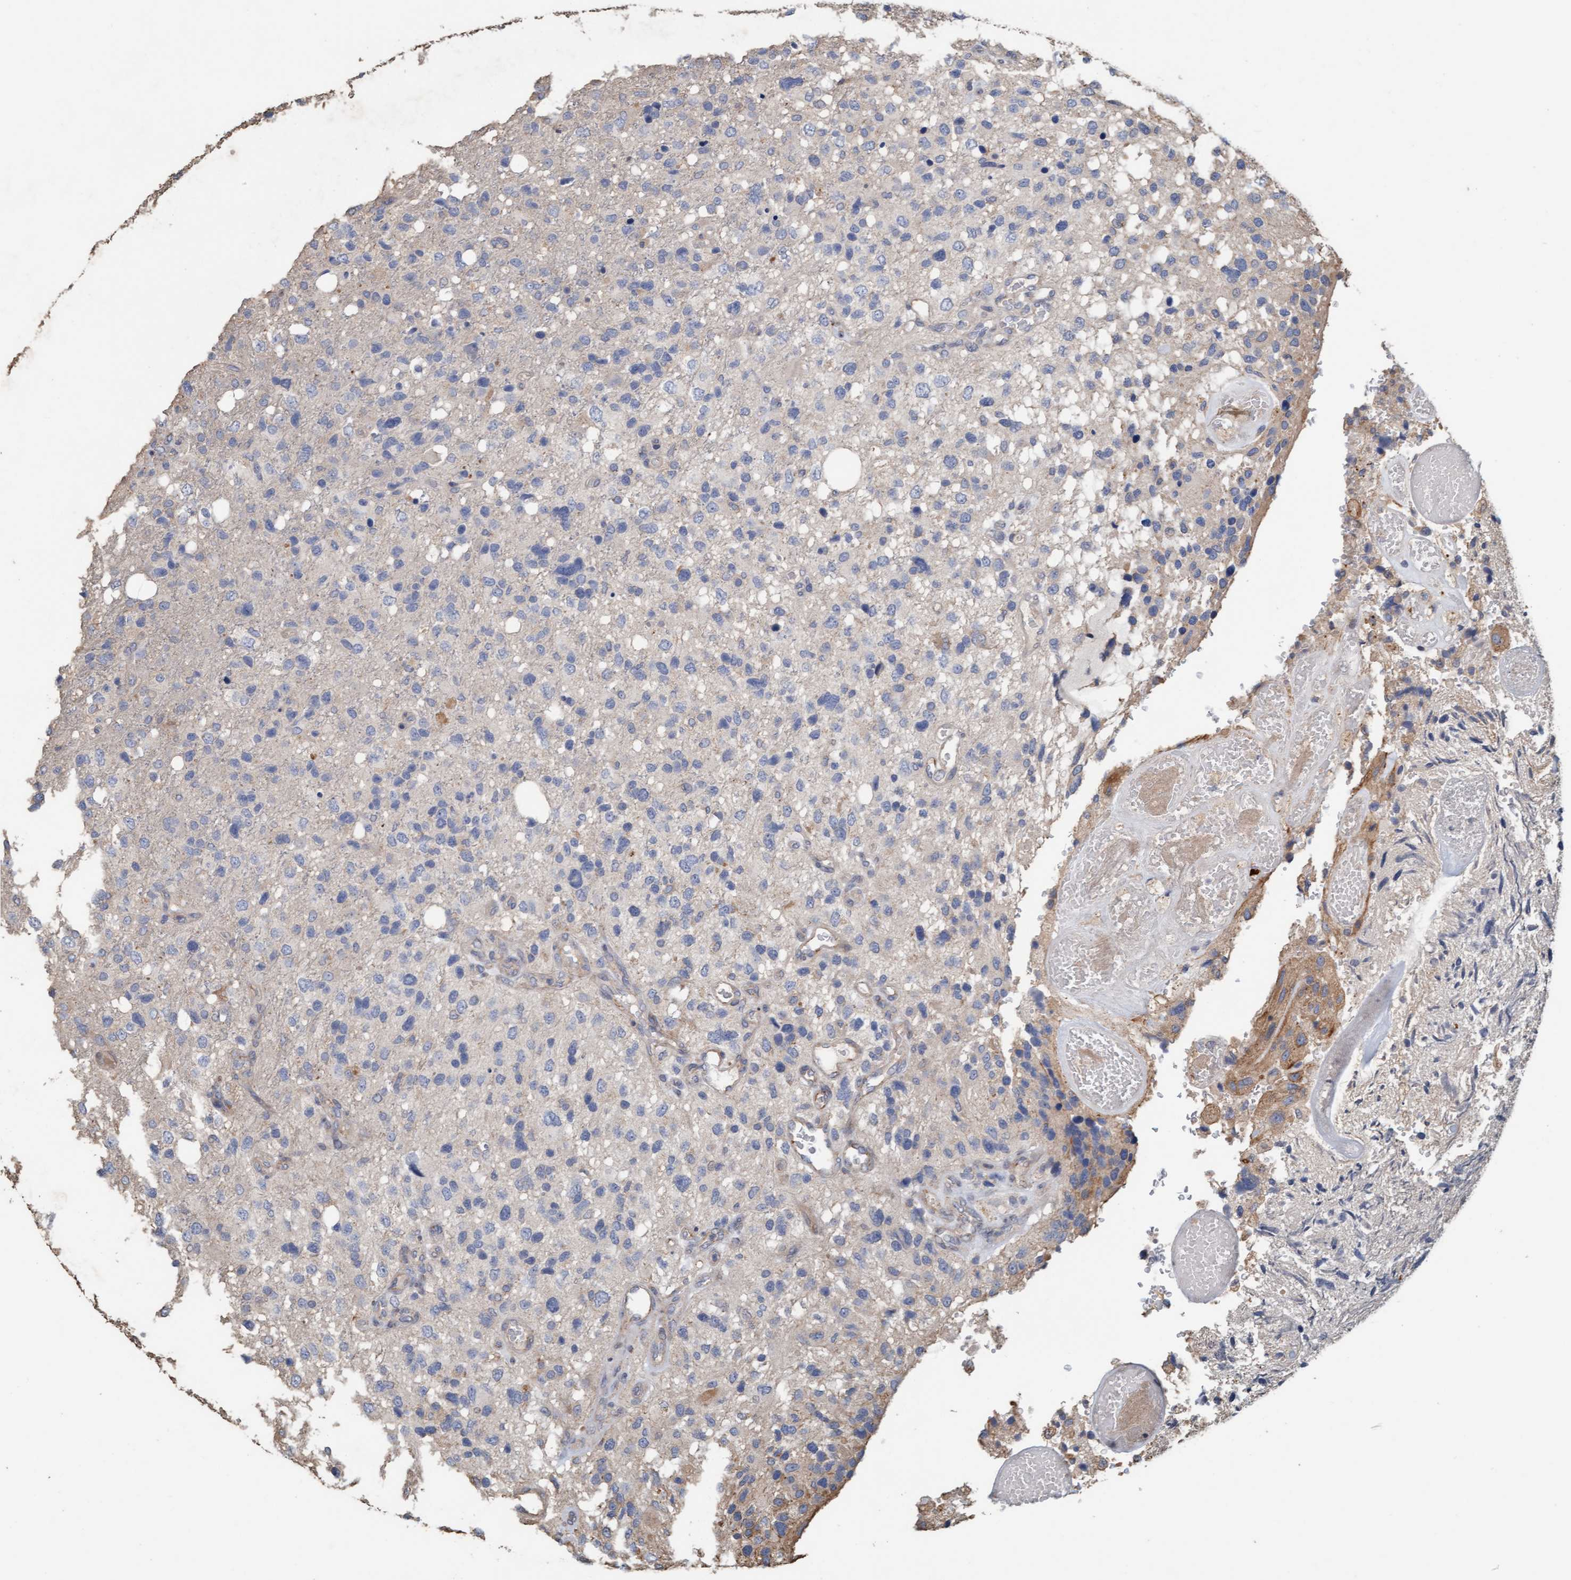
{"staining": {"intensity": "weak", "quantity": "<25%", "location": "cytoplasmic/membranous"}, "tissue": "glioma", "cell_type": "Tumor cells", "image_type": "cancer", "snomed": [{"axis": "morphology", "description": "Glioma, malignant, High grade"}, {"axis": "topography", "description": "Brain"}], "caption": "Human malignant high-grade glioma stained for a protein using IHC demonstrates no staining in tumor cells.", "gene": "LONRF1", "patient": {"sex": "female", "age": 58}}